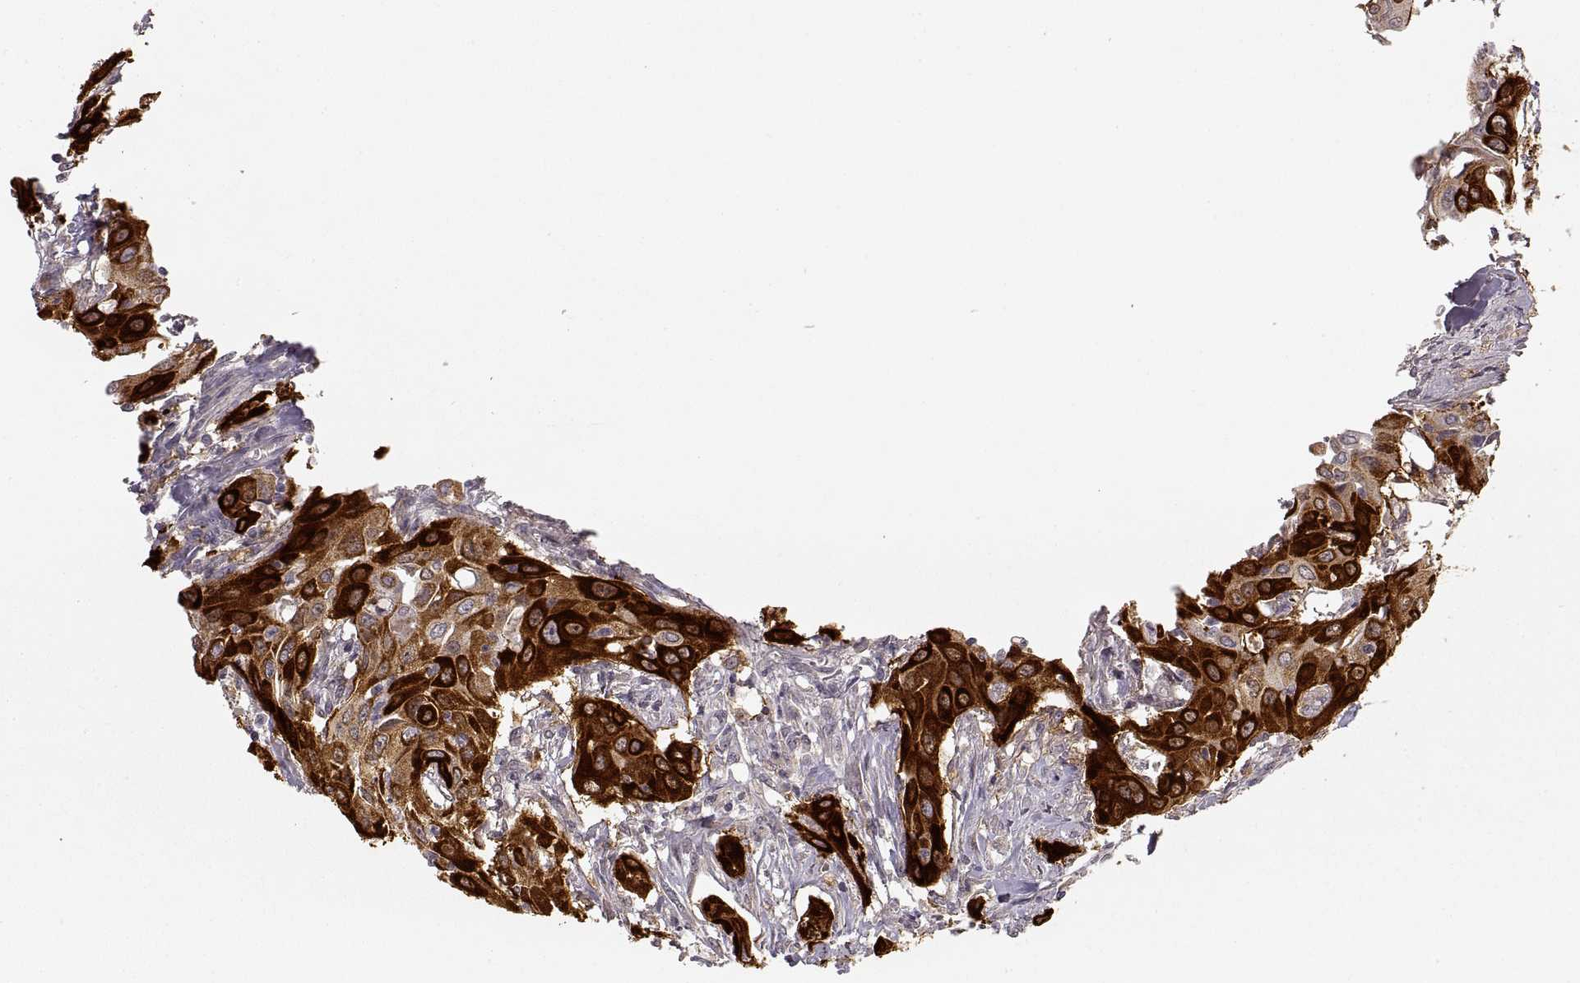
{"staining": {"intensity": "strong", "quantity": "<25%", "location": "cytoplasmic/membranous"}, "tissue": "urothelial cancer", "cell_type": "Tumor cells", "image_type": "cancer", "snomed": [{"axis": "morphology", "description": "Urothelial carcinoma, High grade"}, {"axis": "topography", "description": "Urinary bladder"}], "caption": "Urothelial cancer stained with a brown dye displays strong cytoplasmic/membranous positive positivity in approximately <25% of tumor cells.", "gene": "LAMC2", "patient": {"sex": "male", "age": 82}}